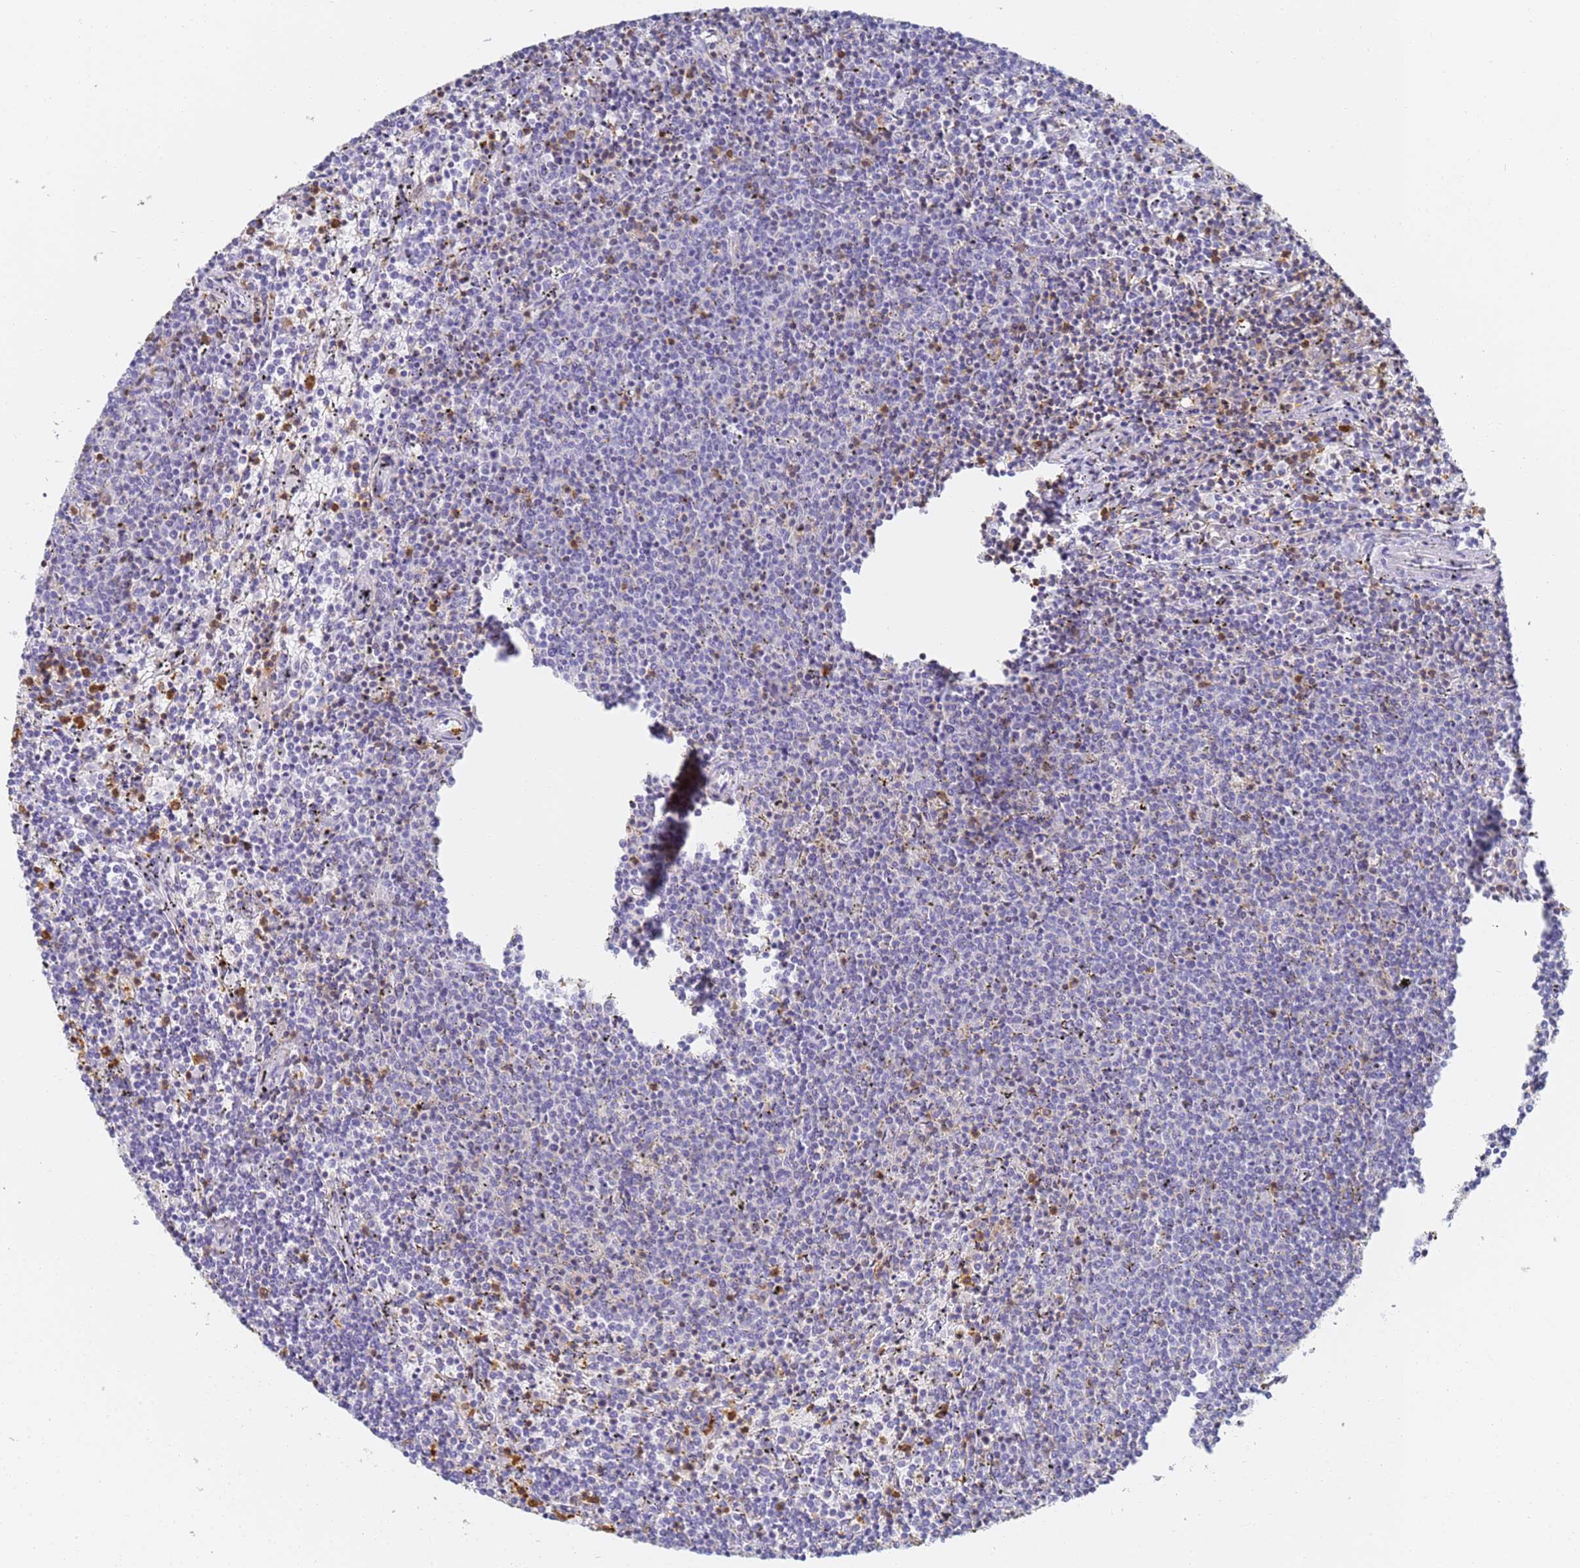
{"staining": {"intensity": "negative", "quantity": "none", "location": "none"}, "tissue": "lymphoma", "cell_type": "Tumor cells", "image_type": "cancer", "snomed": [{"axis": "morphology", "description": "Malignant lymphoma, non-Hodgkin's type, Low grade"}, {"axis": "topography", "description": "Spleen"}], "caption": "Immunohistochemical staining of lymphoma exhibits no significant expression in tumor cells.", "gene": "BIN2", "patient": {"sex": "female", "age": 50}}